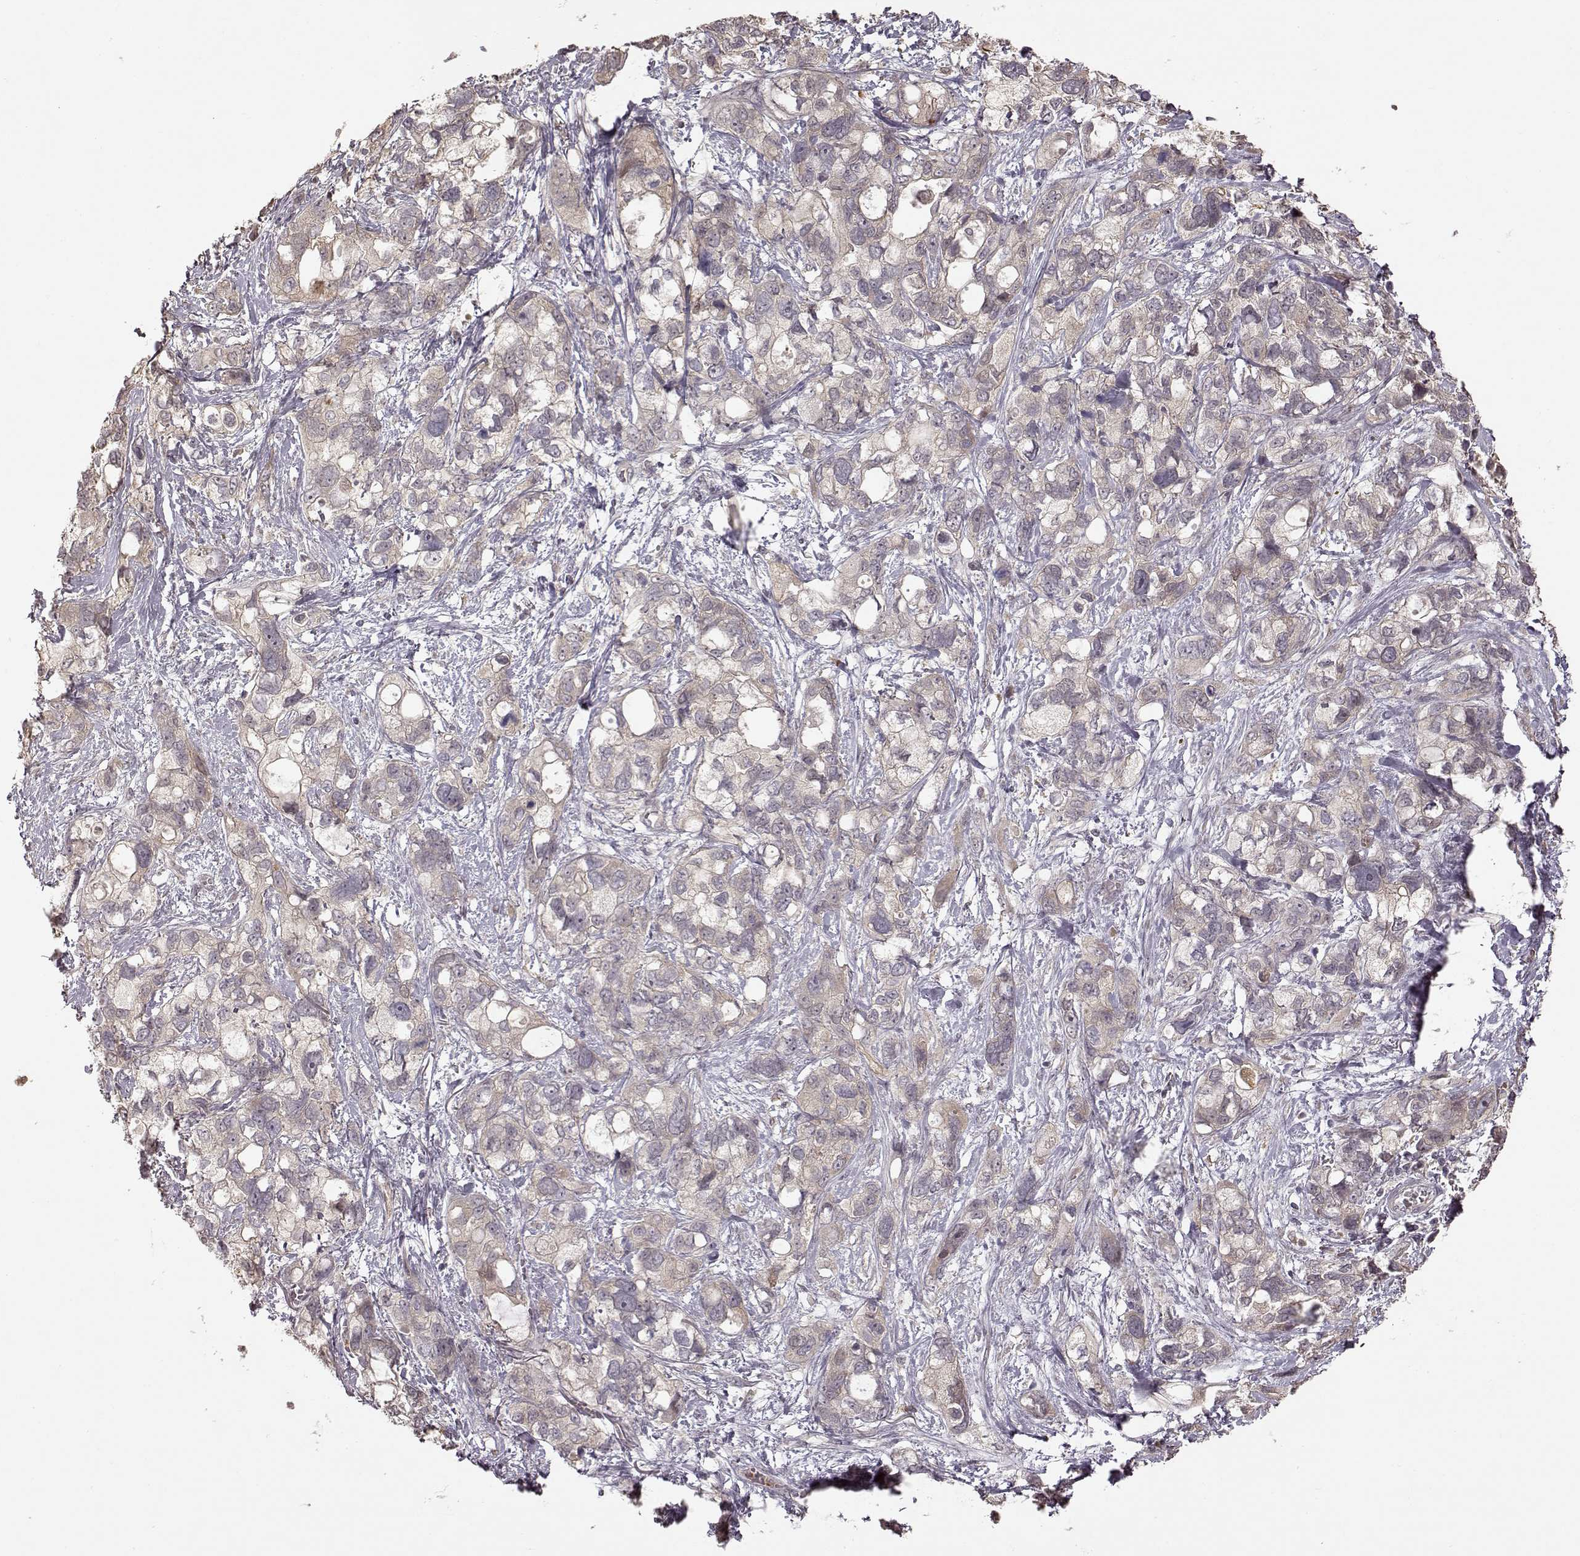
{"staining": {"intensity": "weak", "quantity": ">75%", "location": "cytoplasmic/membranous"}, "tissue": "stomach cancer", "cell_type": "Tumor cells", "image_type": "cancer", "snomed": [{"axis": "morphology", "description": "Adenocarcinoma, NOS"}, {"axis": "topography", "description": "Stomach, upper"}], "caption": "Immunohistochemical staining of human stomach cancer (adenocarcinoma) demonstrates weak cytoplasmic/membranous protein expression in approximately >75% of tumor cells.", "gene": "CRB1", "patient": {"sex": "female", "age": 81}}